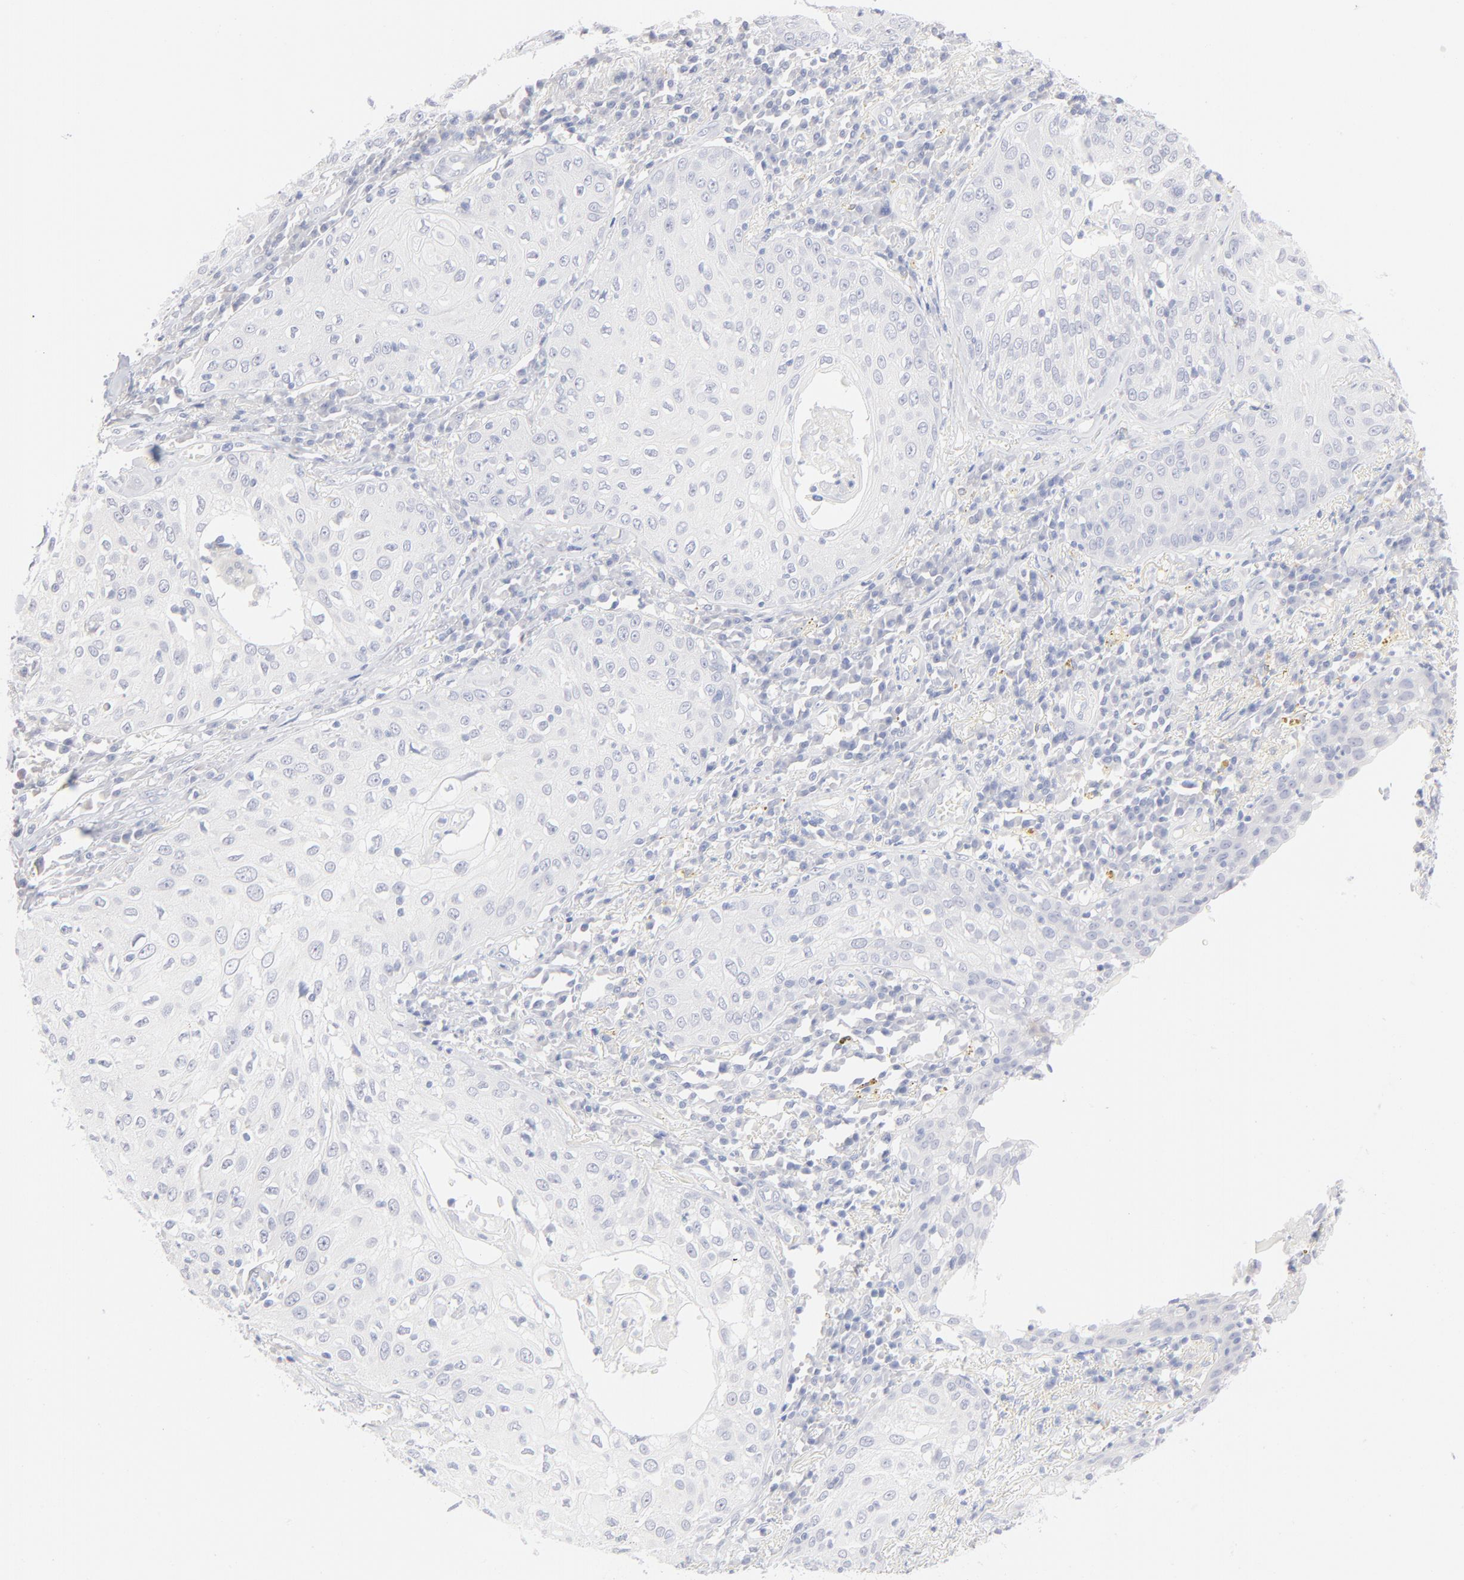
{"staining": {"intensity": "negative", "quantity": "none", "location": "none"}, "tissue": "skin cancer", "cell_type": "Tumor cells", "image_type": "cancer", "snomed": [{"axis": "morphology", "description": "Squamous cell carcinoma, NOS"}, {"axis": "topography", "description": "Skin"}], "caption": "High magnification brightfield microscopy of skin cancer (squamous cell carcinoma) stained with DAB (brown) and counterstained with hematoxylin (blue): tumor cells show no significant expression.", "gene": "ONECUT1", "patient": {"sex": "male", "age": 65}}